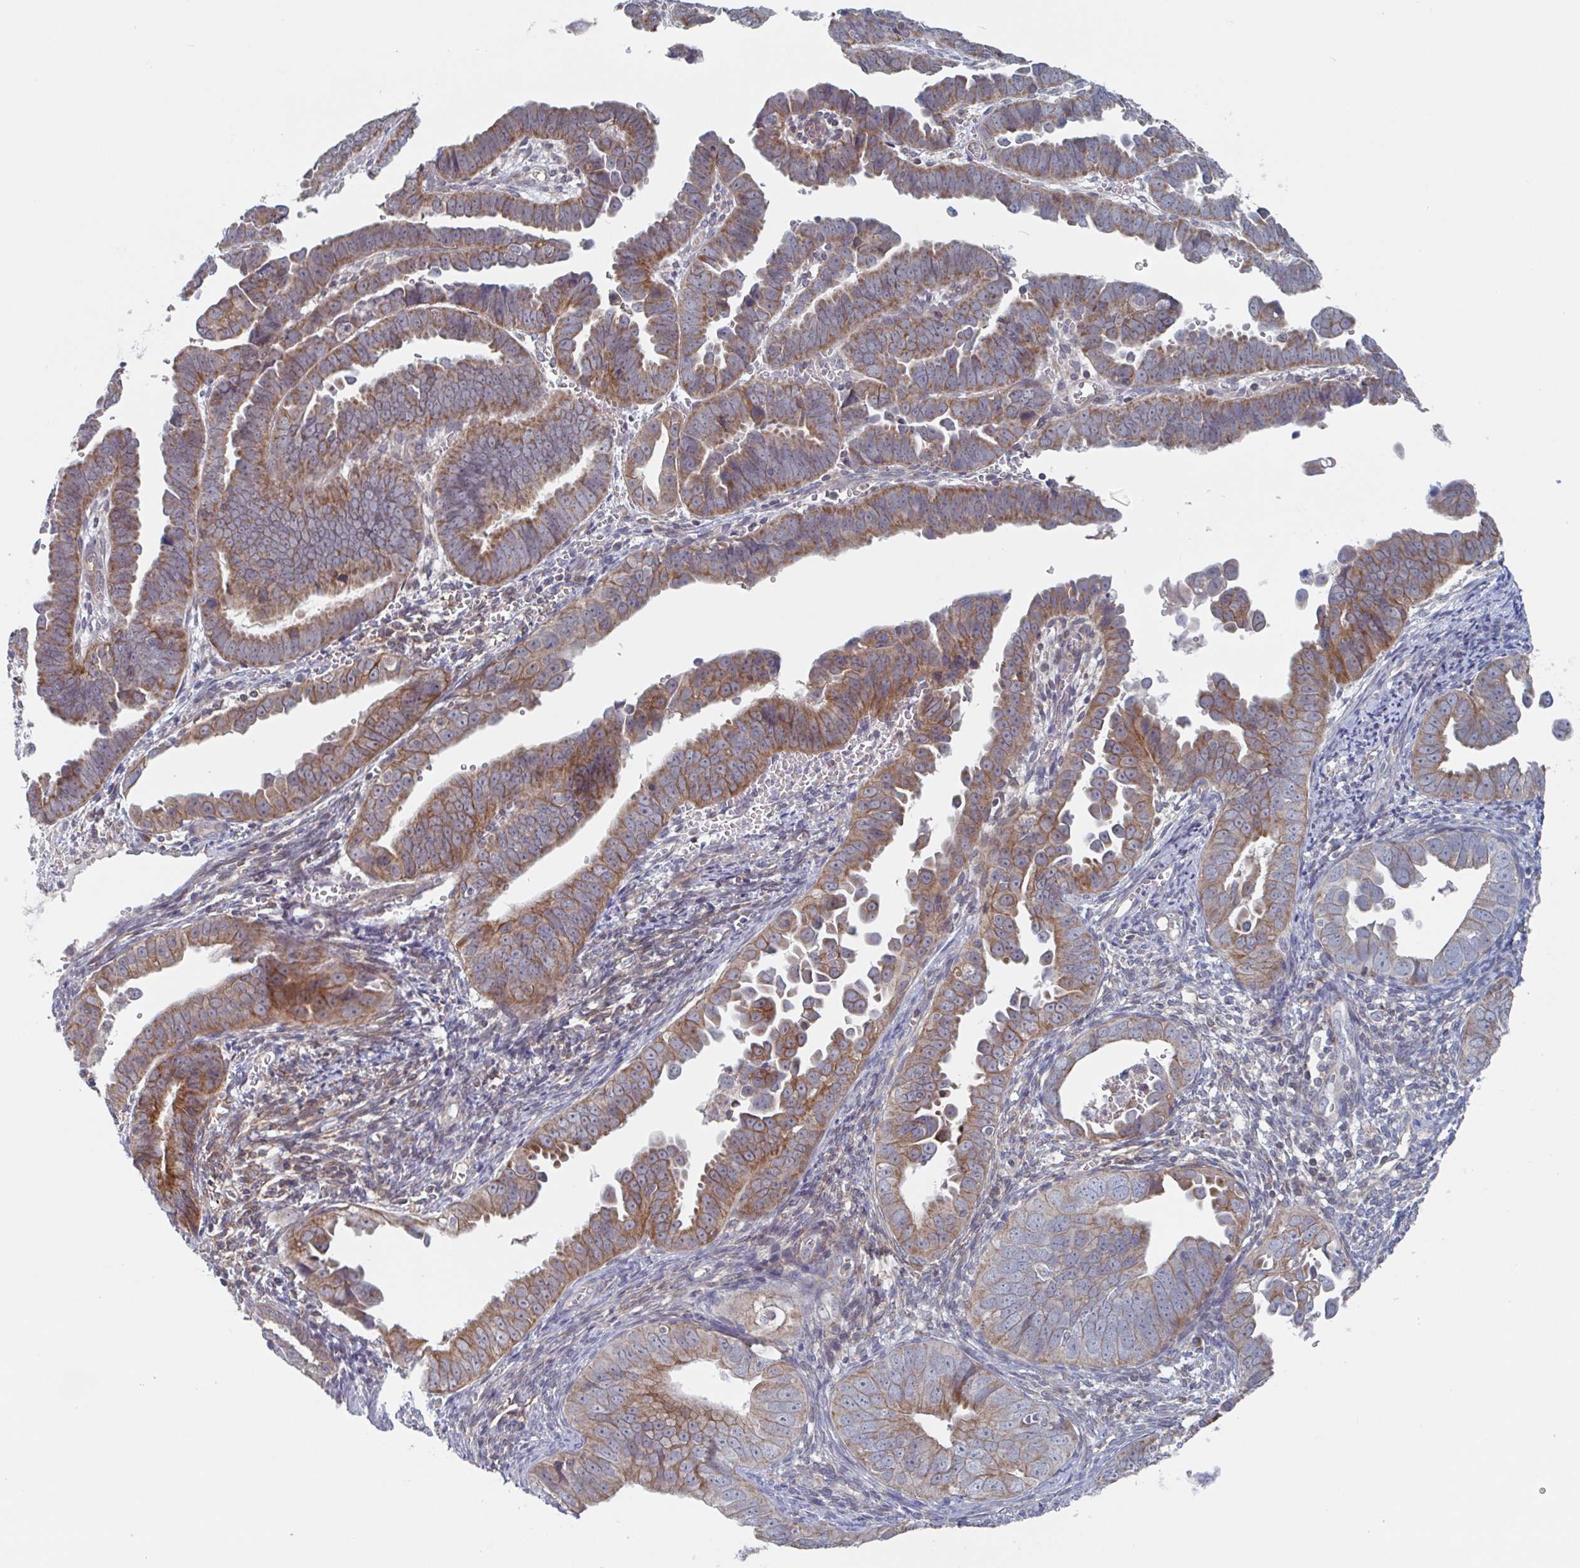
{"staining": {"intensity": "moderate", "quantity": ">75%", "location": "cytoplasmic/membranous"}, "tissue": "endometrial cancer", "cell_type": "Tumor cells", "image_type": "cancer", "snomed": [{"axis": "morphology", "description": "Adenocarcinoma, NOS"}, {"axis": "topography", "description": "Endometrium"}], "caption": "The micrograph demonstrates immunohistochemical staining of endometrial cancer (adenocarcinoma). There is moderate cytoplasmic/membranous staining is appreciated in about >75% of tumor cells.", "gene": "SURF1", "patient": {"sex": "female", "age": 75}}